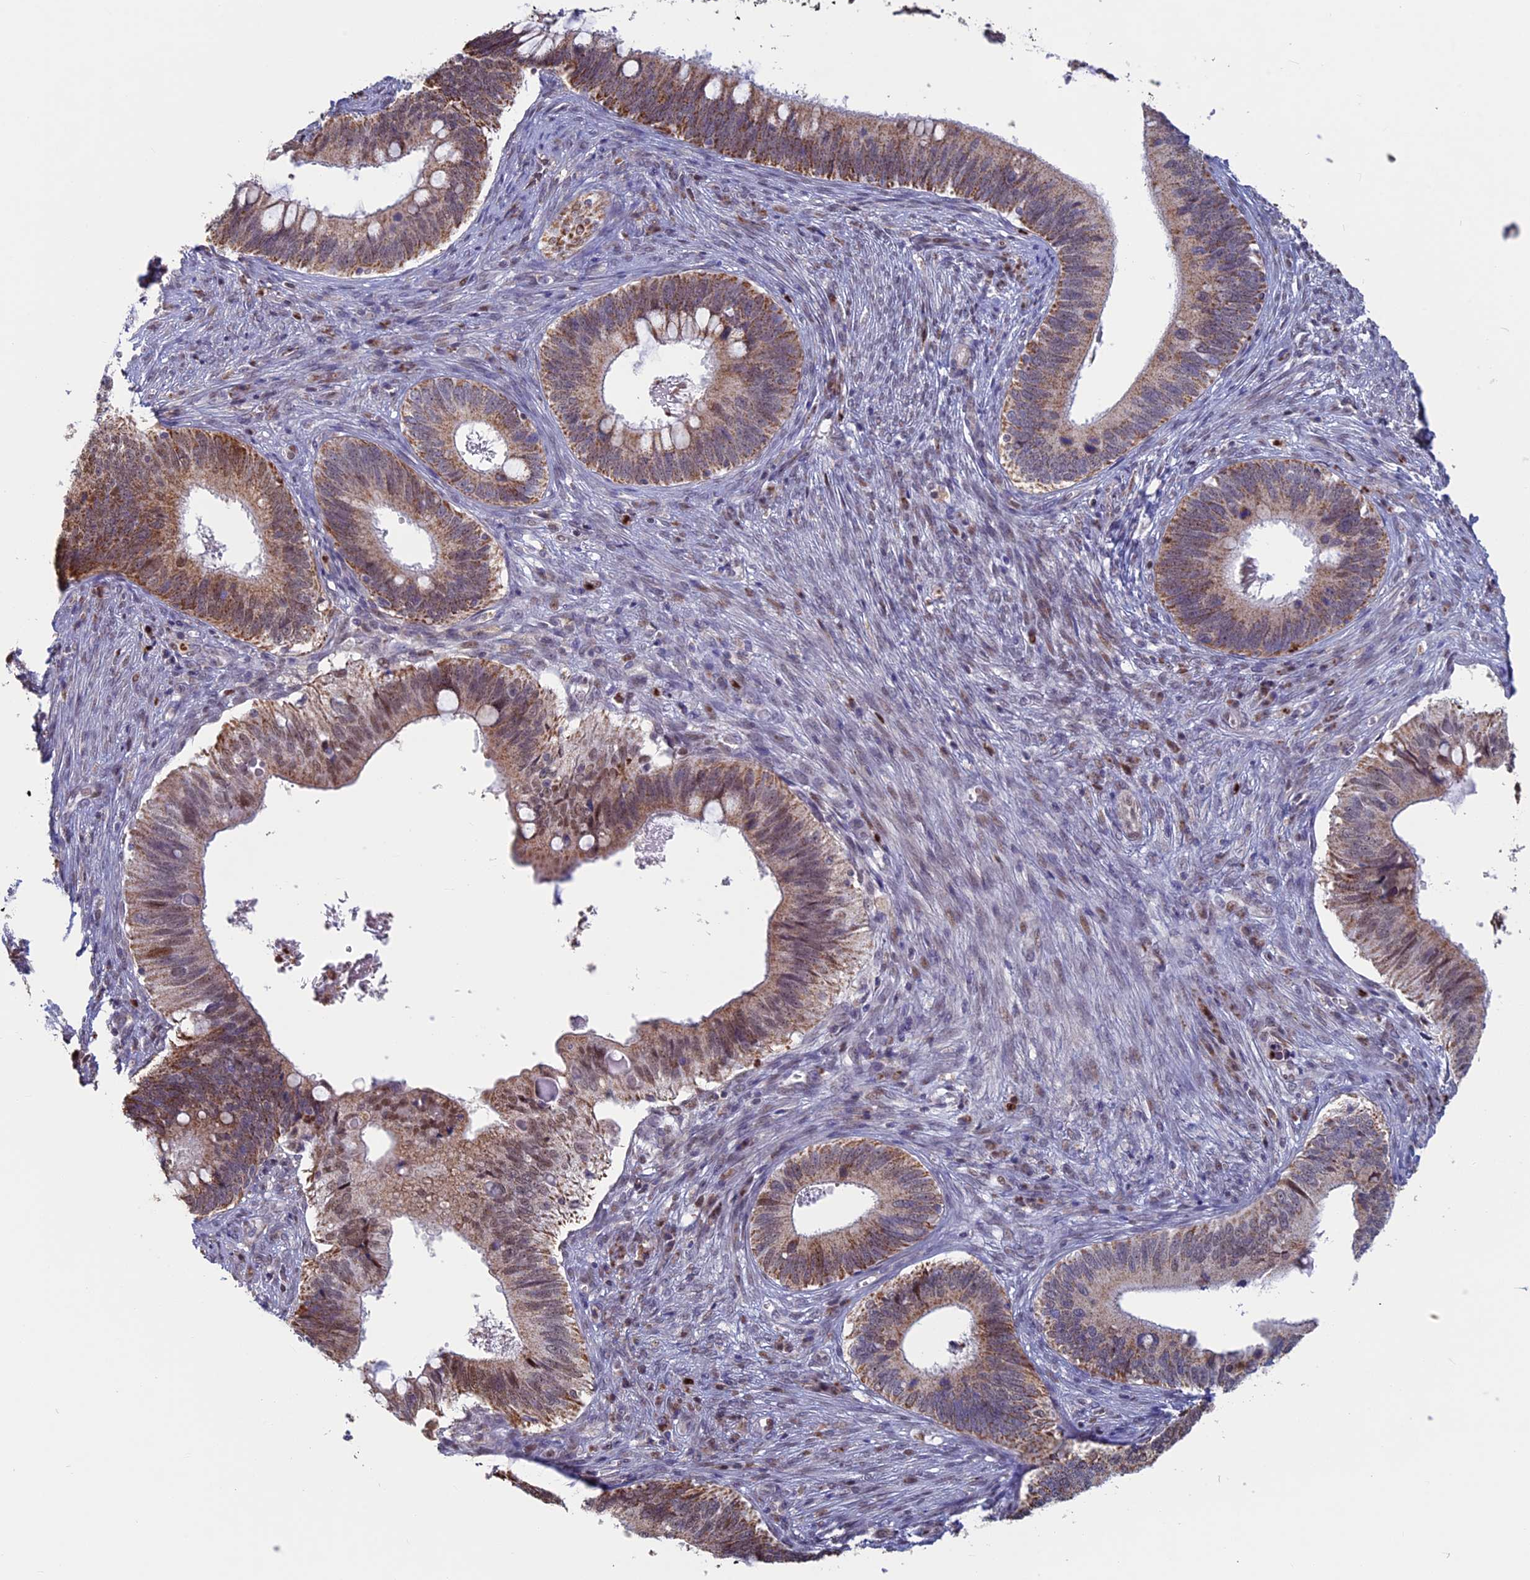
{"staining": {"intensity": "moderate", "quantity": "25%-75%", "location": "cytoplasmic/membranous,nuclear"}, "tissue": "cervical cancer", "cell_type": "Tumor cells", "image_type": "cancer", "snomed": [{"axis": "morphology", "description": "Adenocarcinoma, NOS"}, {"axis": "topography", "description": "Cervix"}], "caption": "This is a histology image of immunohistochemistry staining of cervical cancer, which shows moderate staining in the cytoplasmic/membranous and nuclear of tumor cells.", "gene": "ACSS1", "patient": {"sex": "female", "age": 42}}